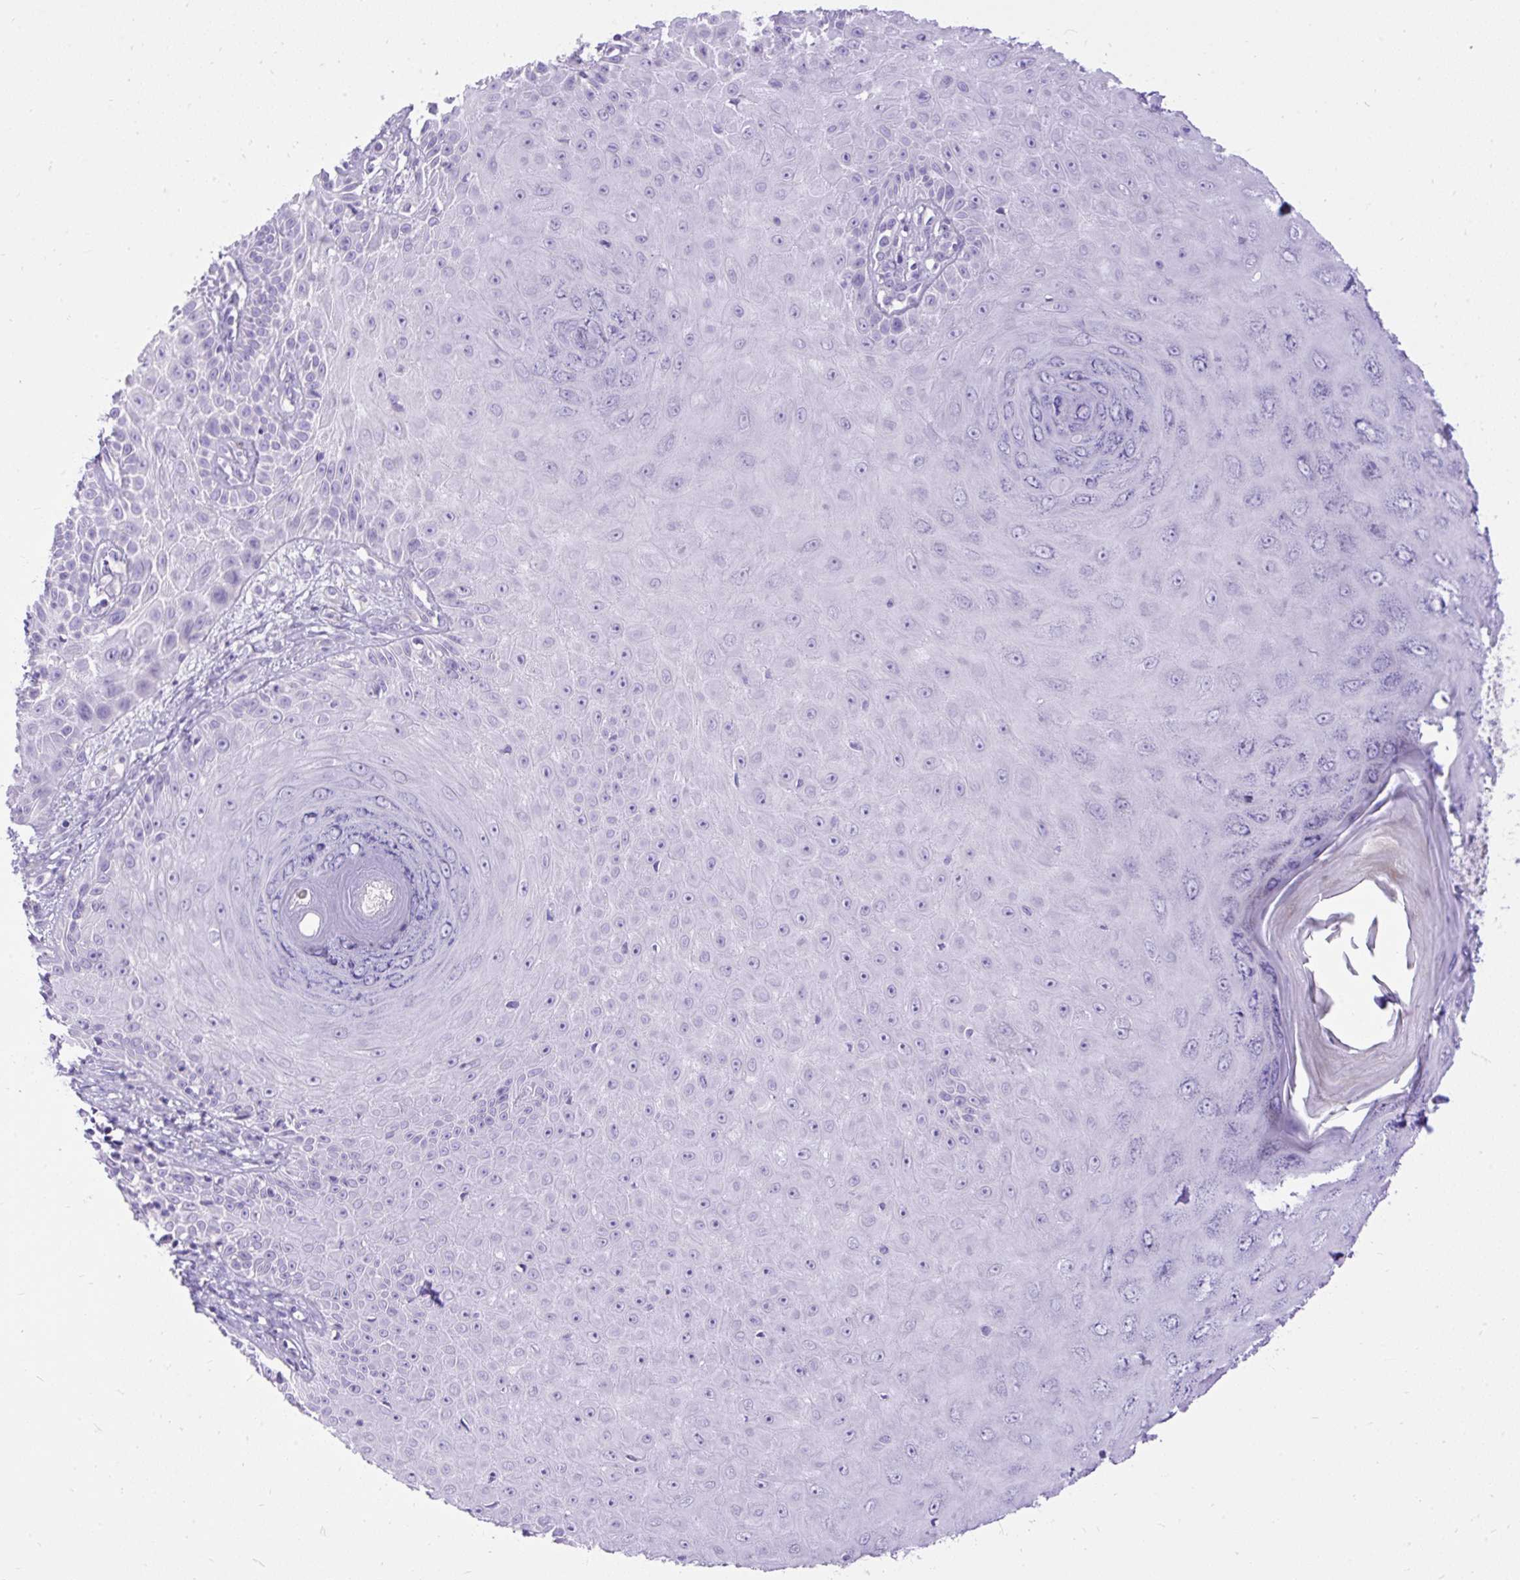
{"staining": {"intensity": "negative", "quantity": "none", "location": "none"}, "tissue": "skin cancer", "cell_type": "Tumor cells", "image_type": "cancer", "snomed": [{"axis": "morphology", "description": "Squamous cell carcinoma, NOS"}, {"axis": "topography", "description": "Skin"}], "caption": "This is an IHC histopathology image of human squamous cell carcinoma (skin). There is no expression in tumor cells.", "gene": "ZNF256", "patient": {"sex": "male", "age": 86}}